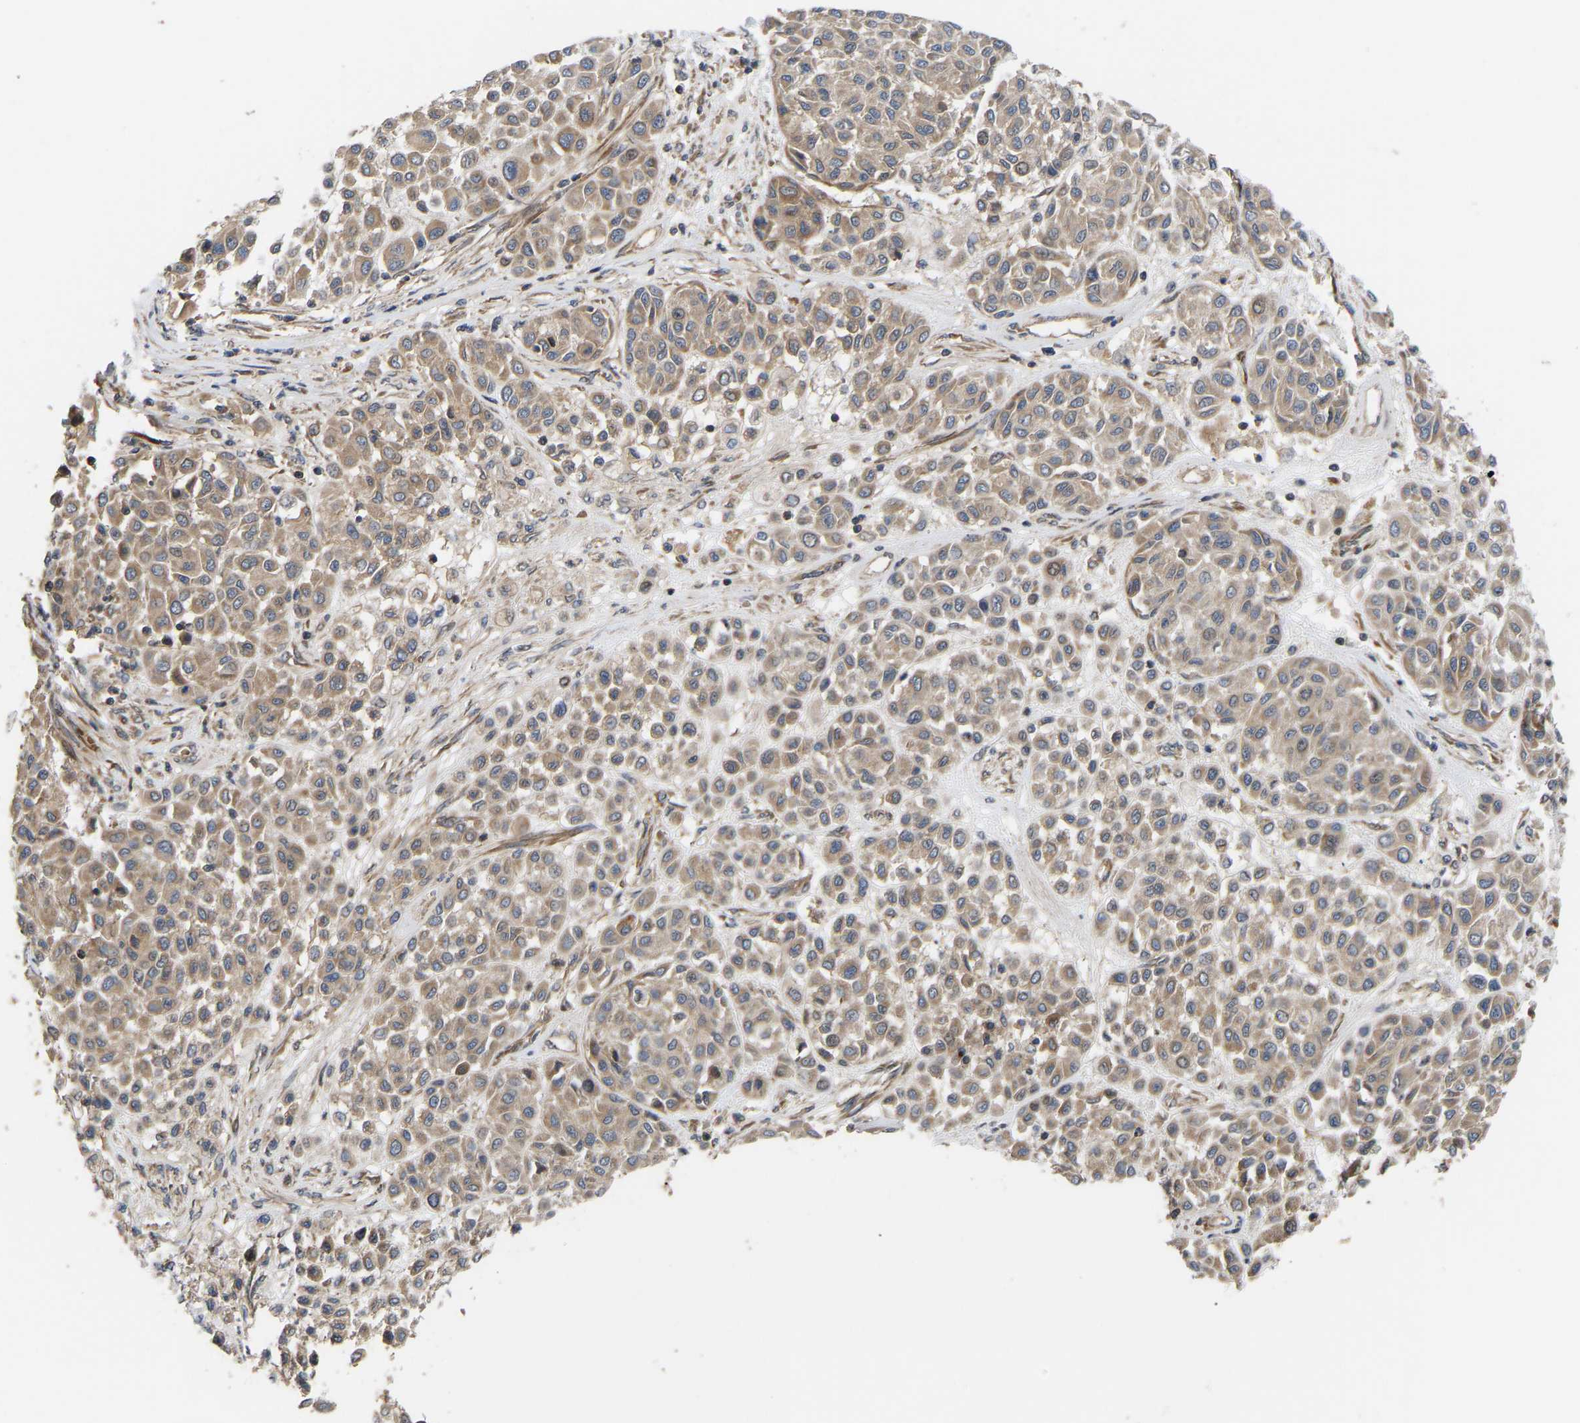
{"staining": {"intensity": "moderate", "quantity": ">75%", "location": "cytoplasmic/membranous"}, "tissue": "melanoma", "cell_type": "Tumor cells", "image_type": "cancer", "snomed": [{"axis": "morphology", "description": "Malignant melanoma, Metastatic site"}, {"axis": "topography", "description": "Soft tissue"}], "caption": "A medium amount of moderate cytoplasmic/membranous expression is seen in about >75% of tumor cells in malignant melanoma (metastatic site) tissue.", "gene": "STAU1", "patient": {"sex": "male", "age": 41}}